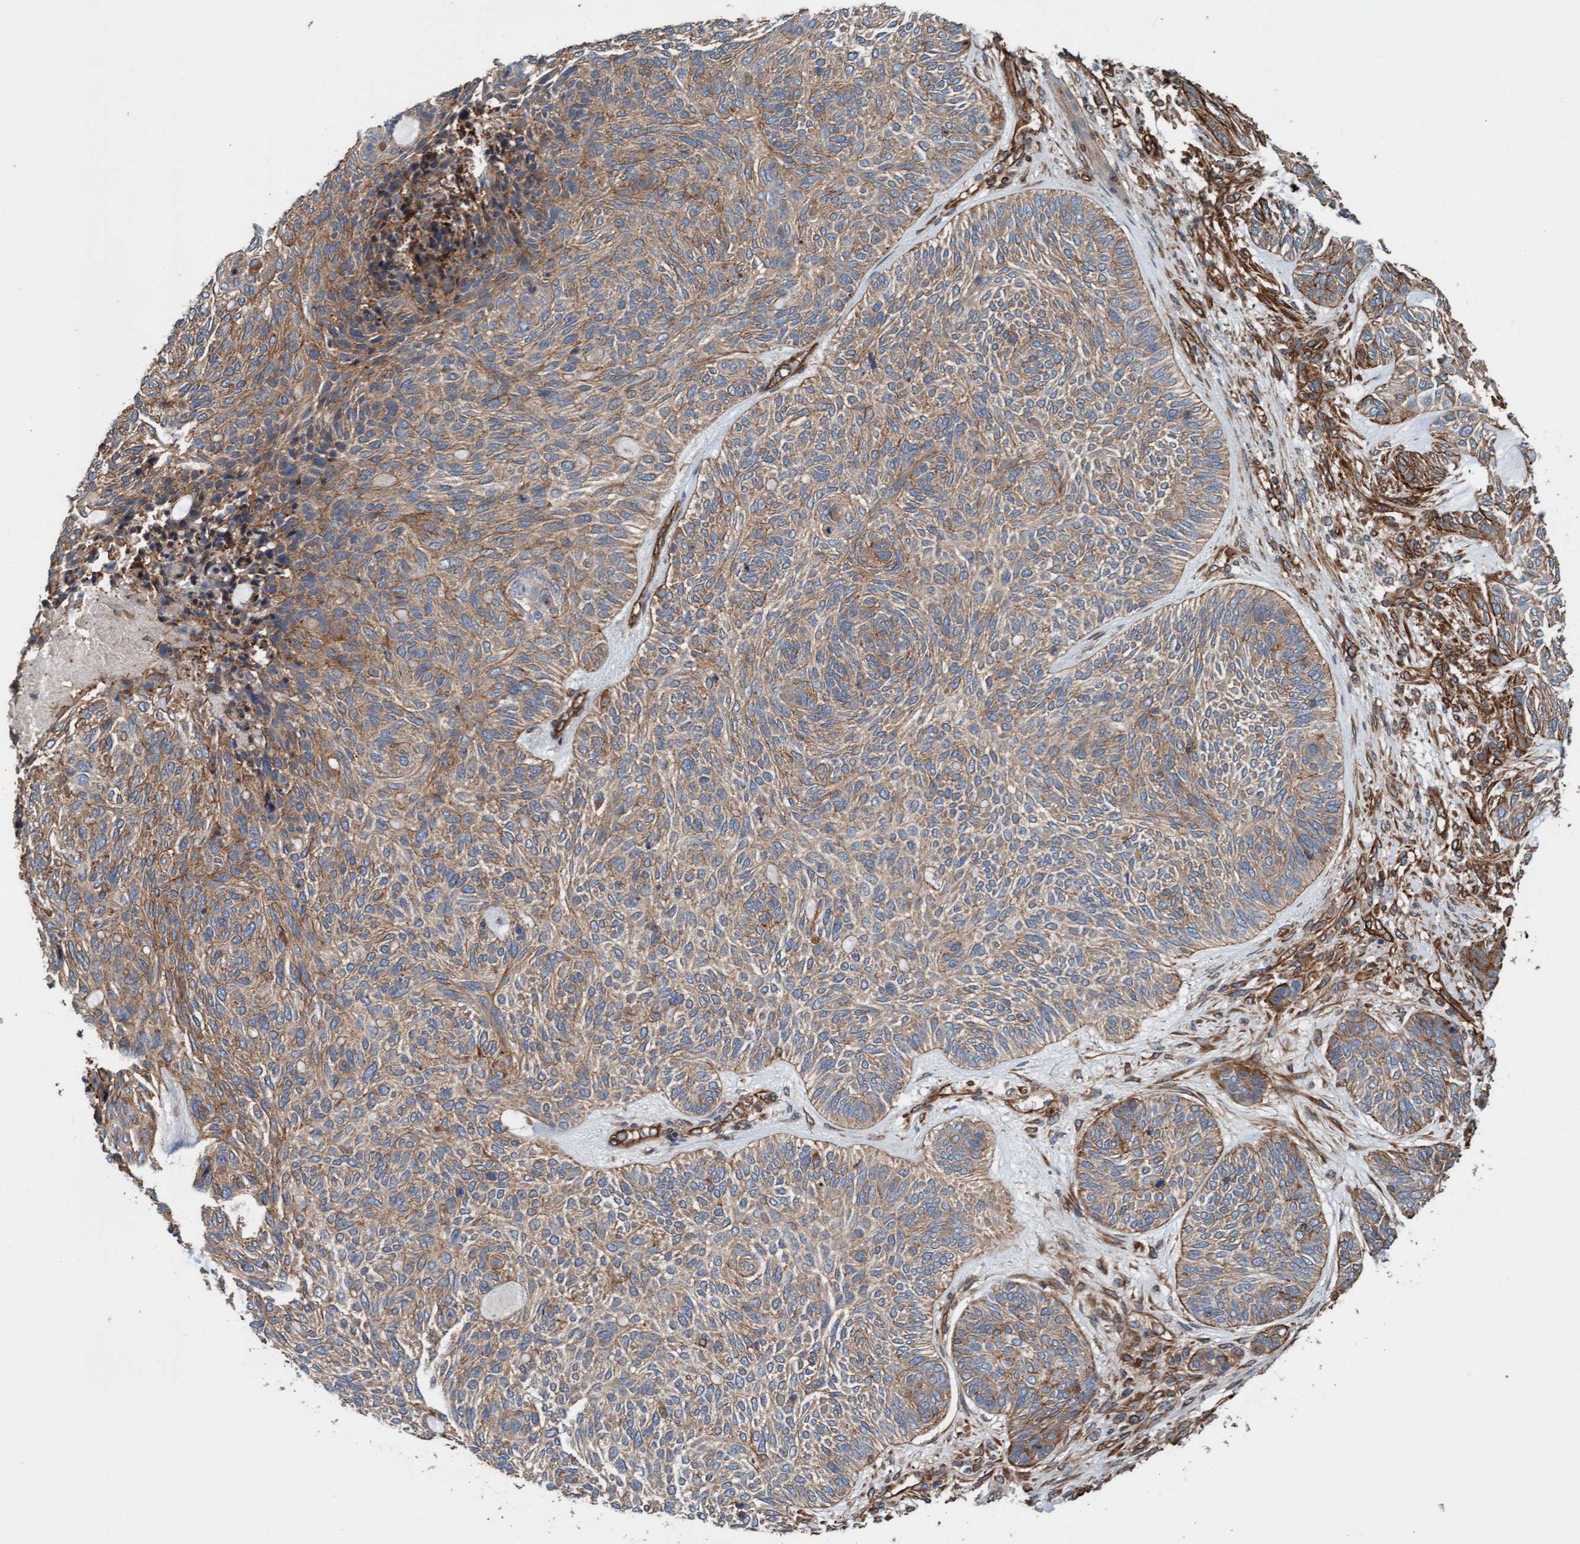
{"staining": {"intensity": "moderate", "quantity": ">75%", "location": "cytoplasmic/membranous"}, "tissue": "skin cancer", "cell_type": "Tumor cells", "image_type": "cancer", "snomed": [{"axis": "morphology", "description": "Basal cell carcinoma"}, {"axis": "topography", "description": "Skin"}], "caption": "Immunohistochemistry staining of skin basal cell carcinoma, which exhibits medium levels of moderate cytoplasmic/membranous expression in approximately >75% of tumor cells indicating moderate cytoplasmic/membranous protein positivity. The staining was performed using DAB (brown) for protein detection and nuclei were counterstained in hematoxylin (blue).", "gene": "STXBP4", "patient": {"sex": "male", "age": 55}}